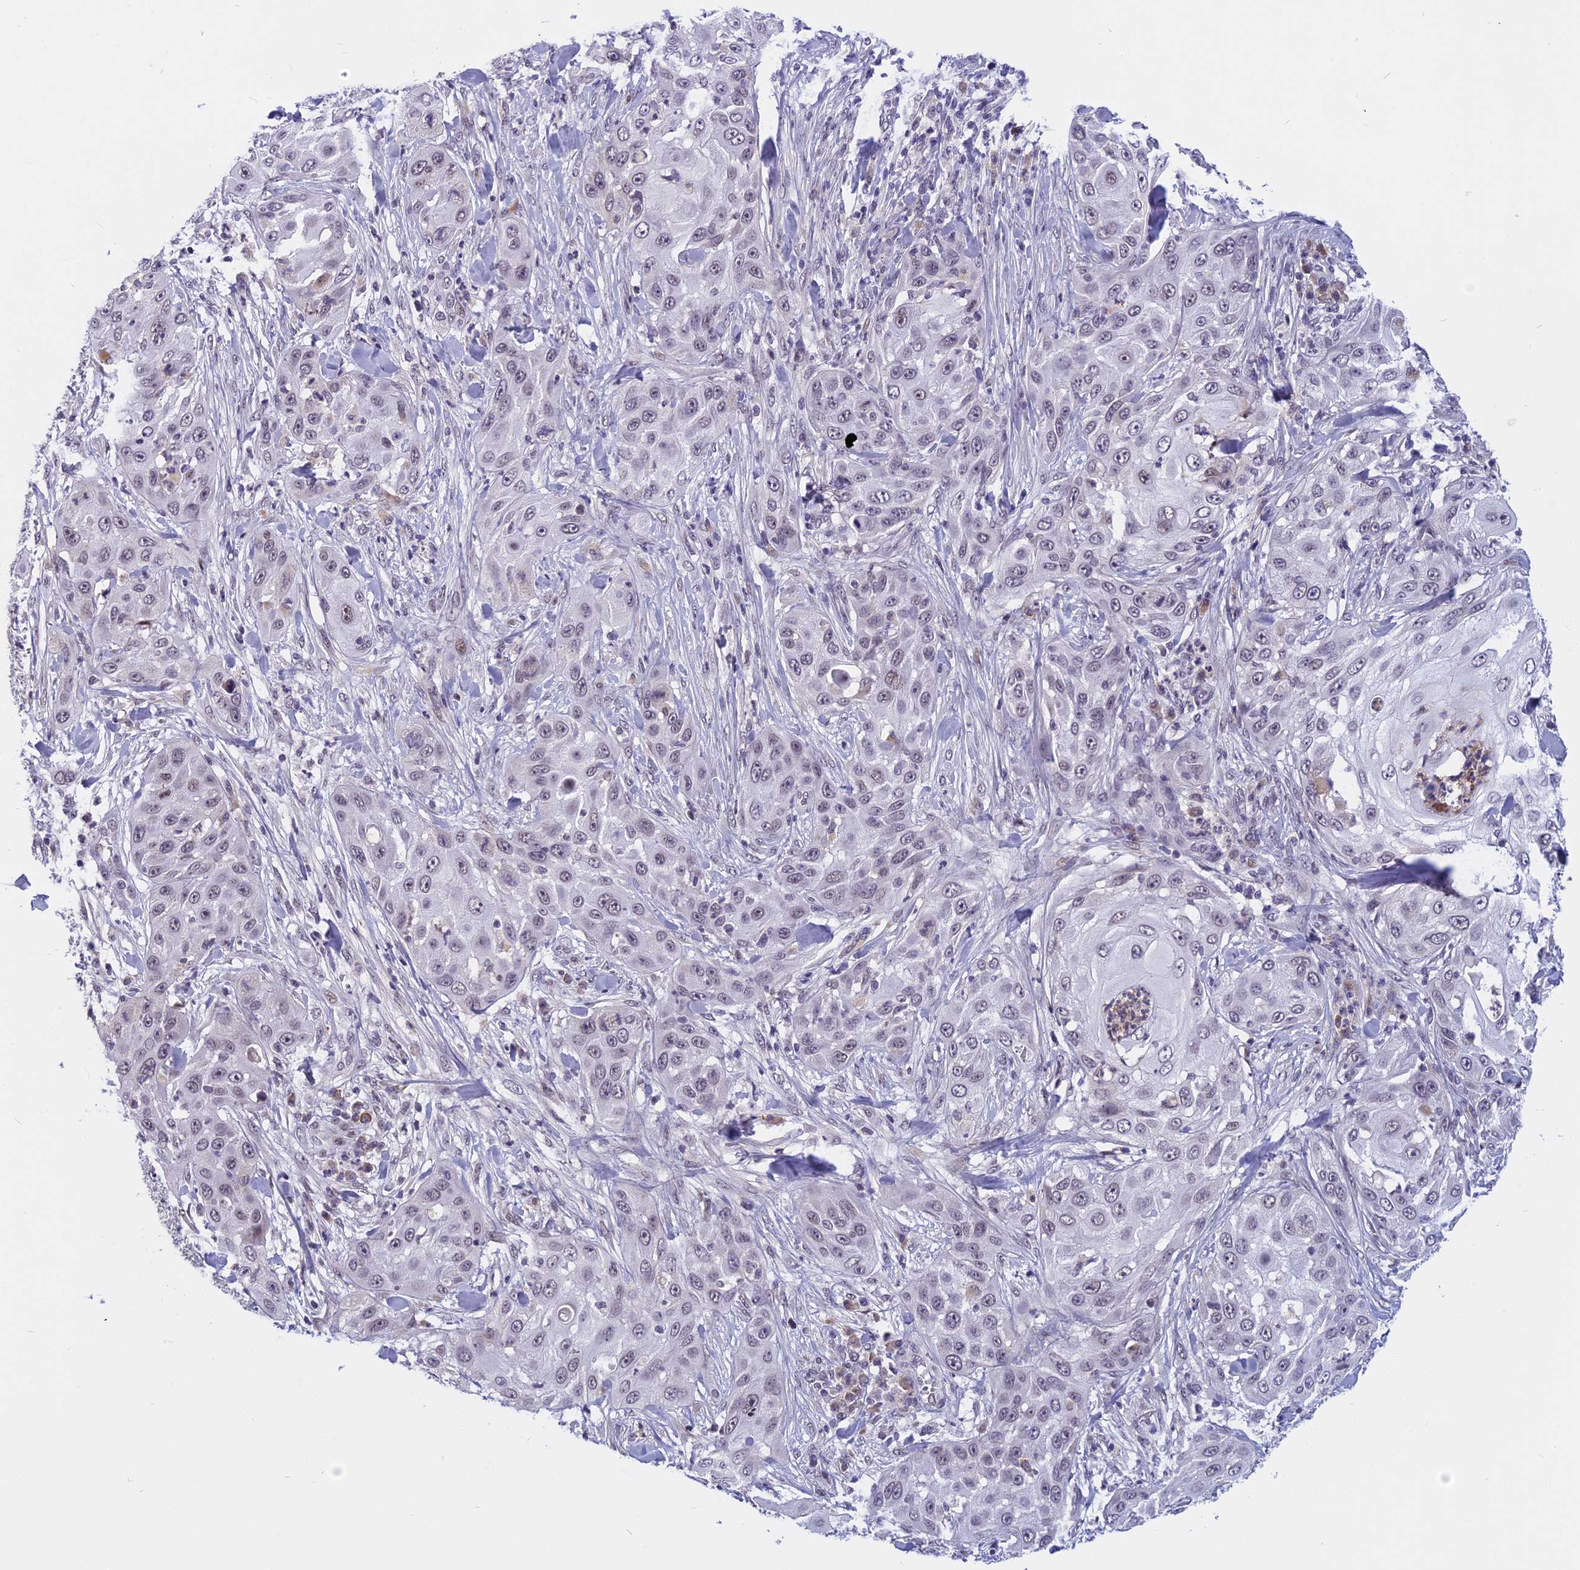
{"staining": {"intensity": "negative", "quantity": "none", "location": "none"}, "tissue": "skin cancer", "cell_type": "Tumor cells", "image_type": "cancer", "snomed": [{"axis": "morphology", "description": "Squamous cell carcinoma, NOS"}, {"axis": "topography", "description": "Skin"}], "caption": "Tumor cells are negative for brown protein staining in skin cancer (squamous cell carcinoma).", "gene": "CDC7", "patient": {"sex": "female", "age": 44}}